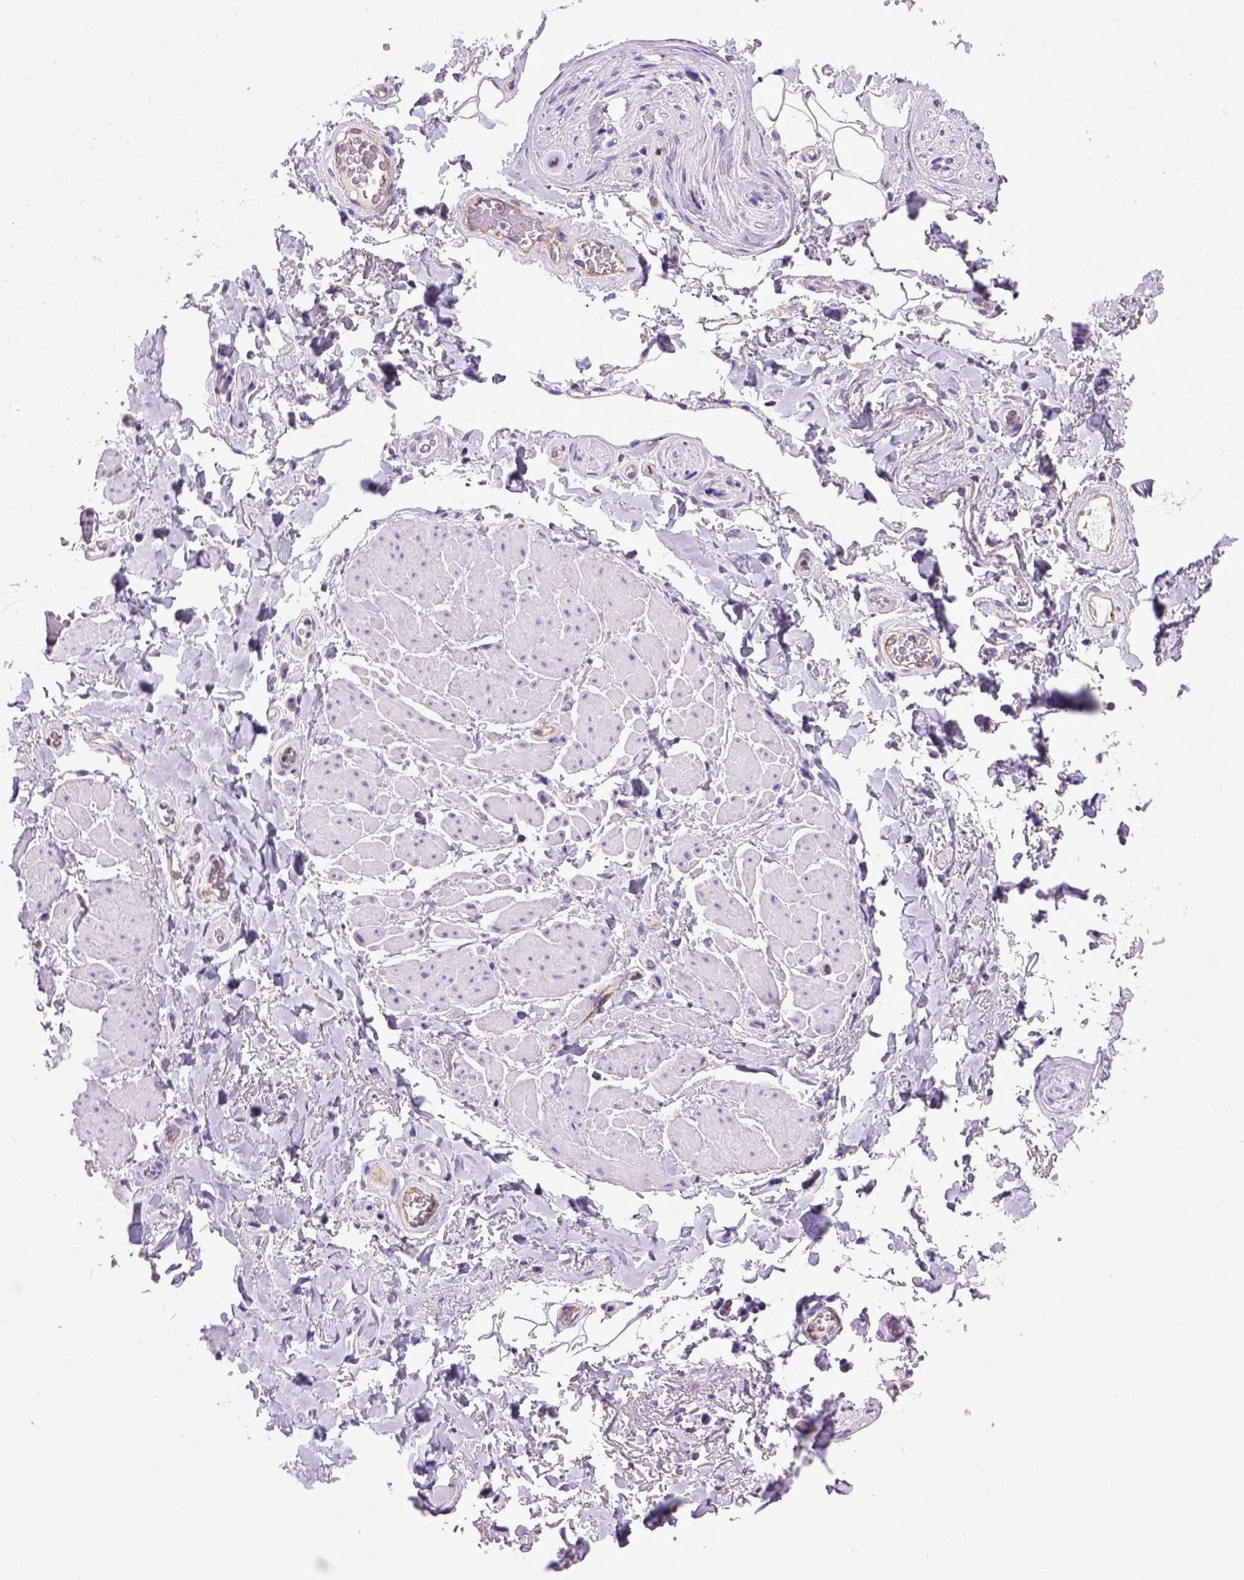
{"staining": {"intensity": "negative", "quantity": "none", "location": "none"}, "tissue": "adipose tissue", "cell_type": "Adipocytes", "image_type": "normal", "snomed": [{"axis": "morphology", "description": "Normal tissue, NOS"}, {"axis": "topography", "description": "Anal"}, {"axis": "topography", "description": "Peripheral nerve tissue"}], "caption": "Immunohistochemical staining of unremarkable adipose tissue demonstrates no significant expression in adipocytes.", "gene": "ENG", "patient": {"sex": "male", "age": 53}}